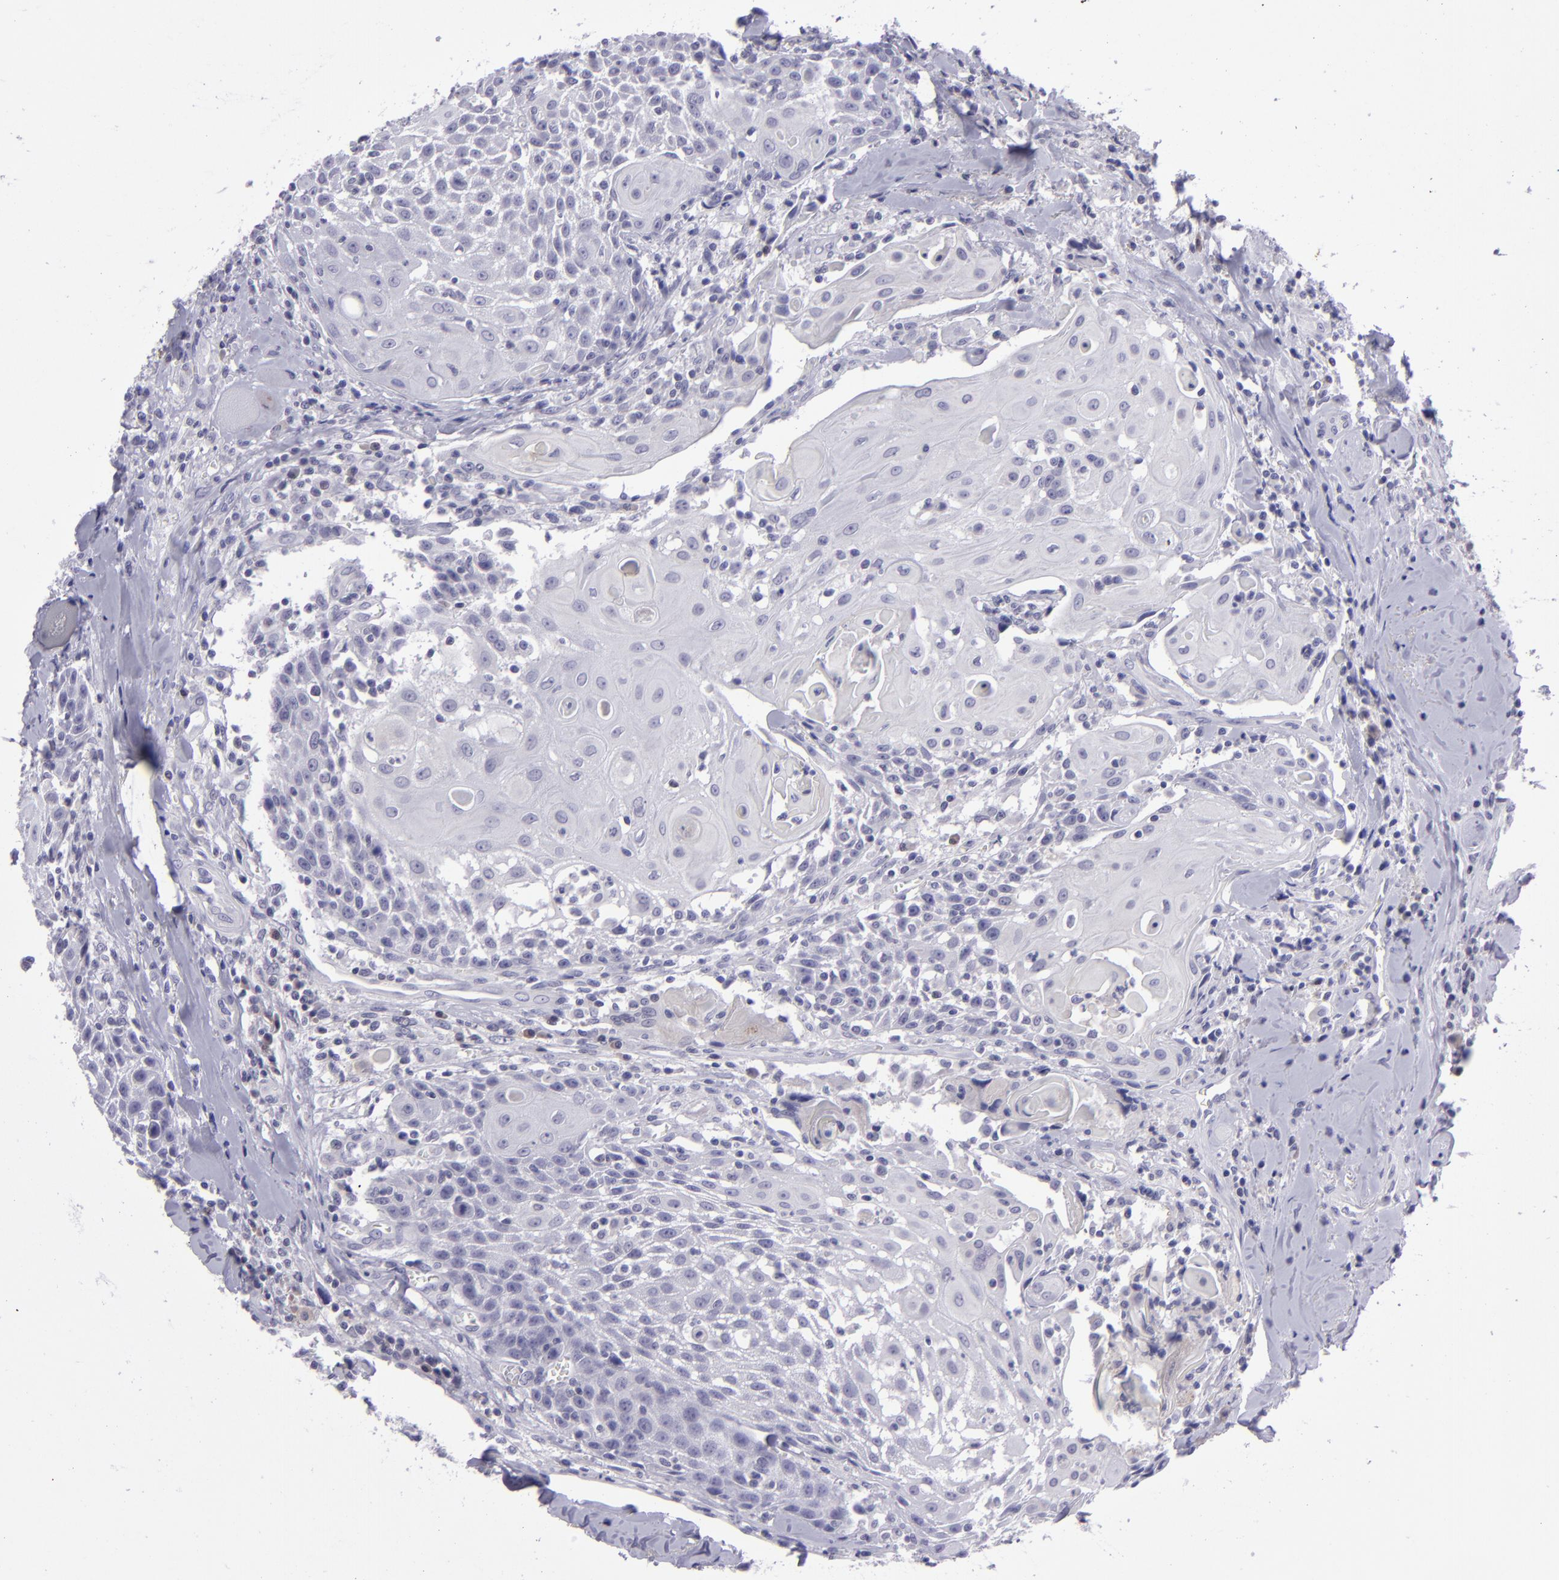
{"staining": {"intensity": "negative", "quantity": "none", "location": "none"}, "tissue": "head and neck cancer", "cell_type": "Tumor cells", "image_type": "cancer", "snomed": [{"axis": "morphology", "description": "Squamous cell carcinoma, NOS"}, {"axis": "topography", "description": "Oral tissue"}, {"axis": "topography", "description": "Head-Neck"}], "caption": "Image shows no significant protein expression in tumor cells of squamous cell carcinoma (head and neck). (DAB immunohistochemistry visualized using brightfield microscopy, high magnification).", "gene": "POU2F2", "patient": {"sex": "female", "age": 82}}